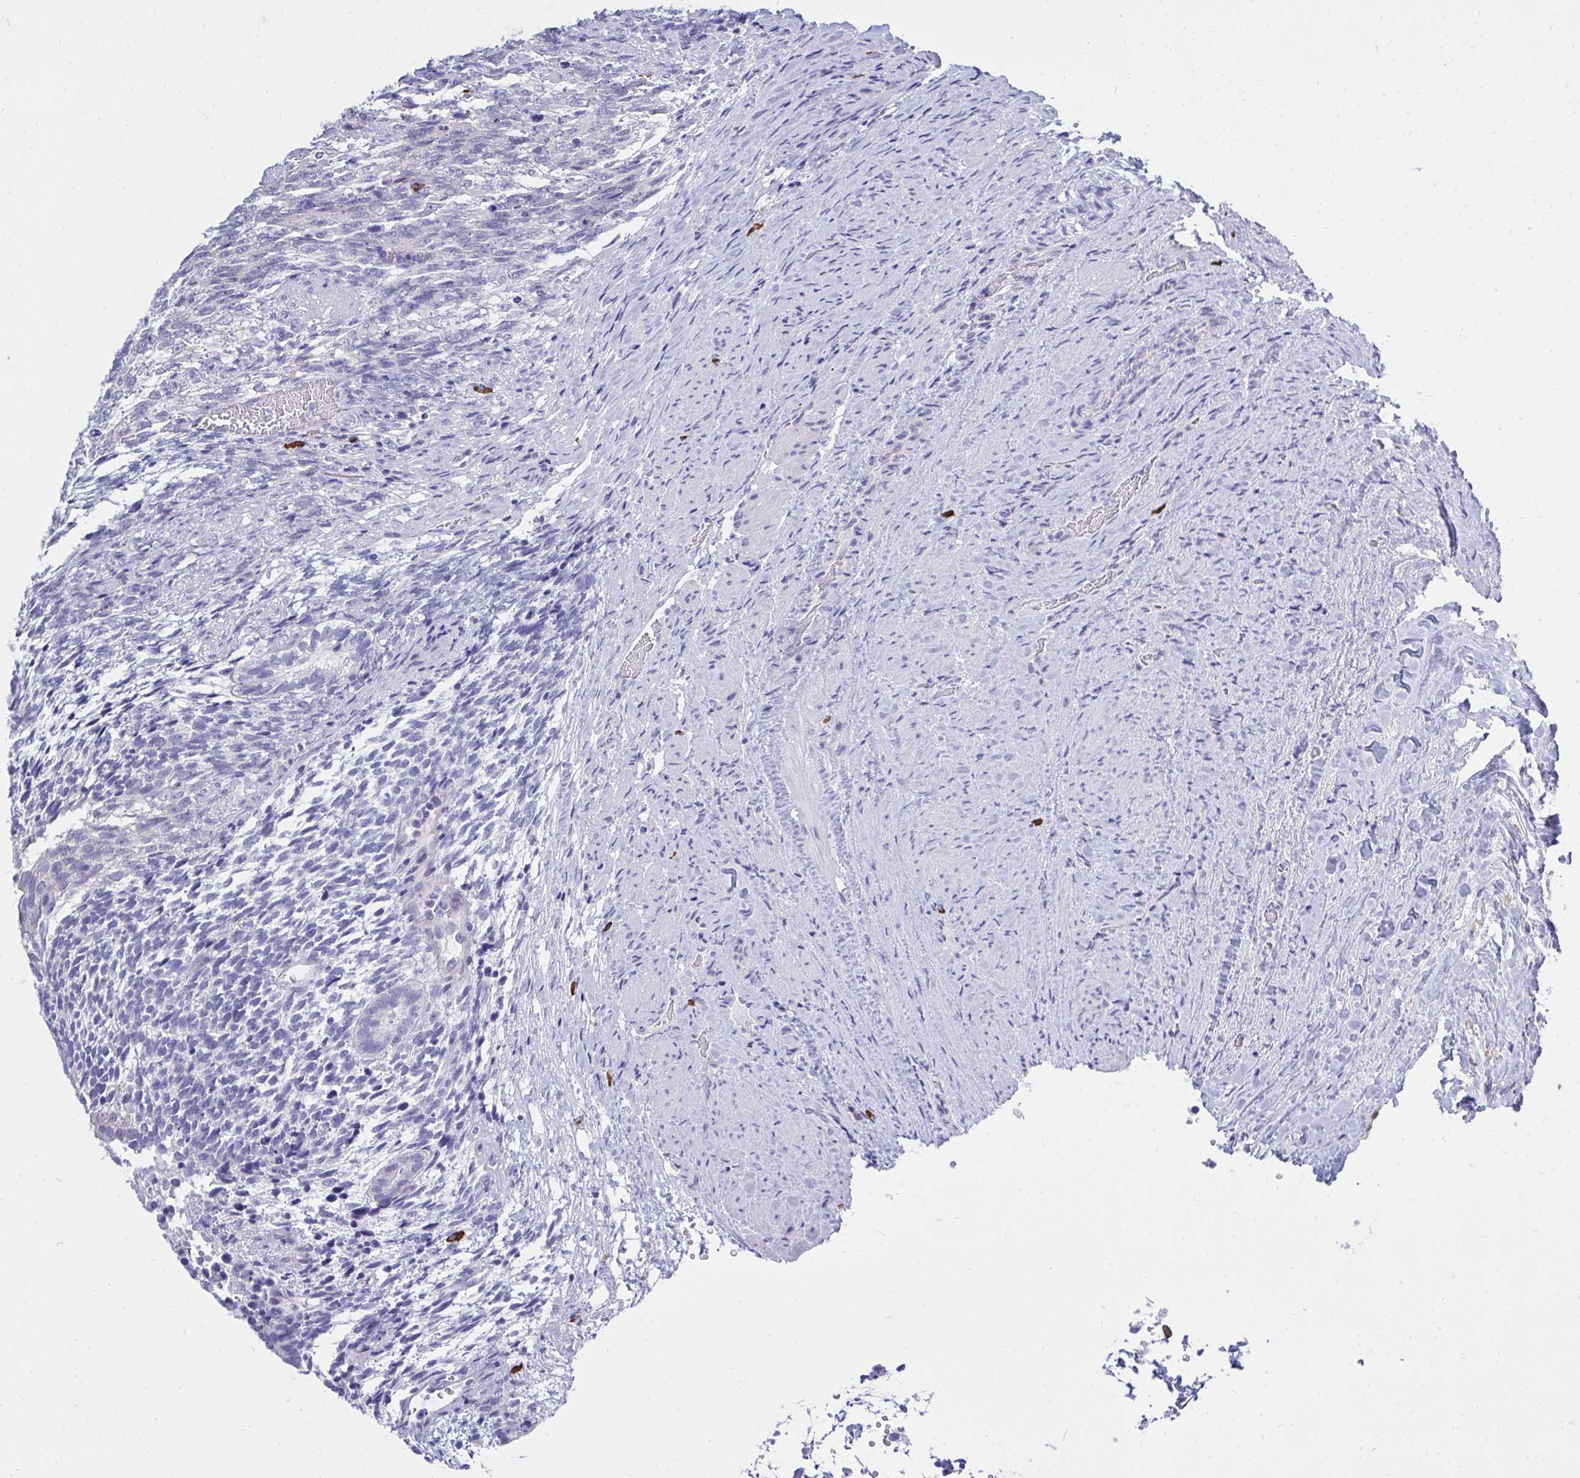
{"staining": {"intensity": "negative", "quantity": "none", "location": "none"}, "tissue": "testis cancer", "cell_type": "Tumor cells", "image_type": "cancer", "snomed": [{"axis": "morphology", "description": "Carcinoma, Embryonal, NOS"}, {"axis": "topography", "description": "Testis"}], "caption": "This is a photomicrograph of IHC staining of testis cancer, which shows no staining in tumor cells.", "gene": "PSD", "patient": {"sex": "male", "age": 23}}